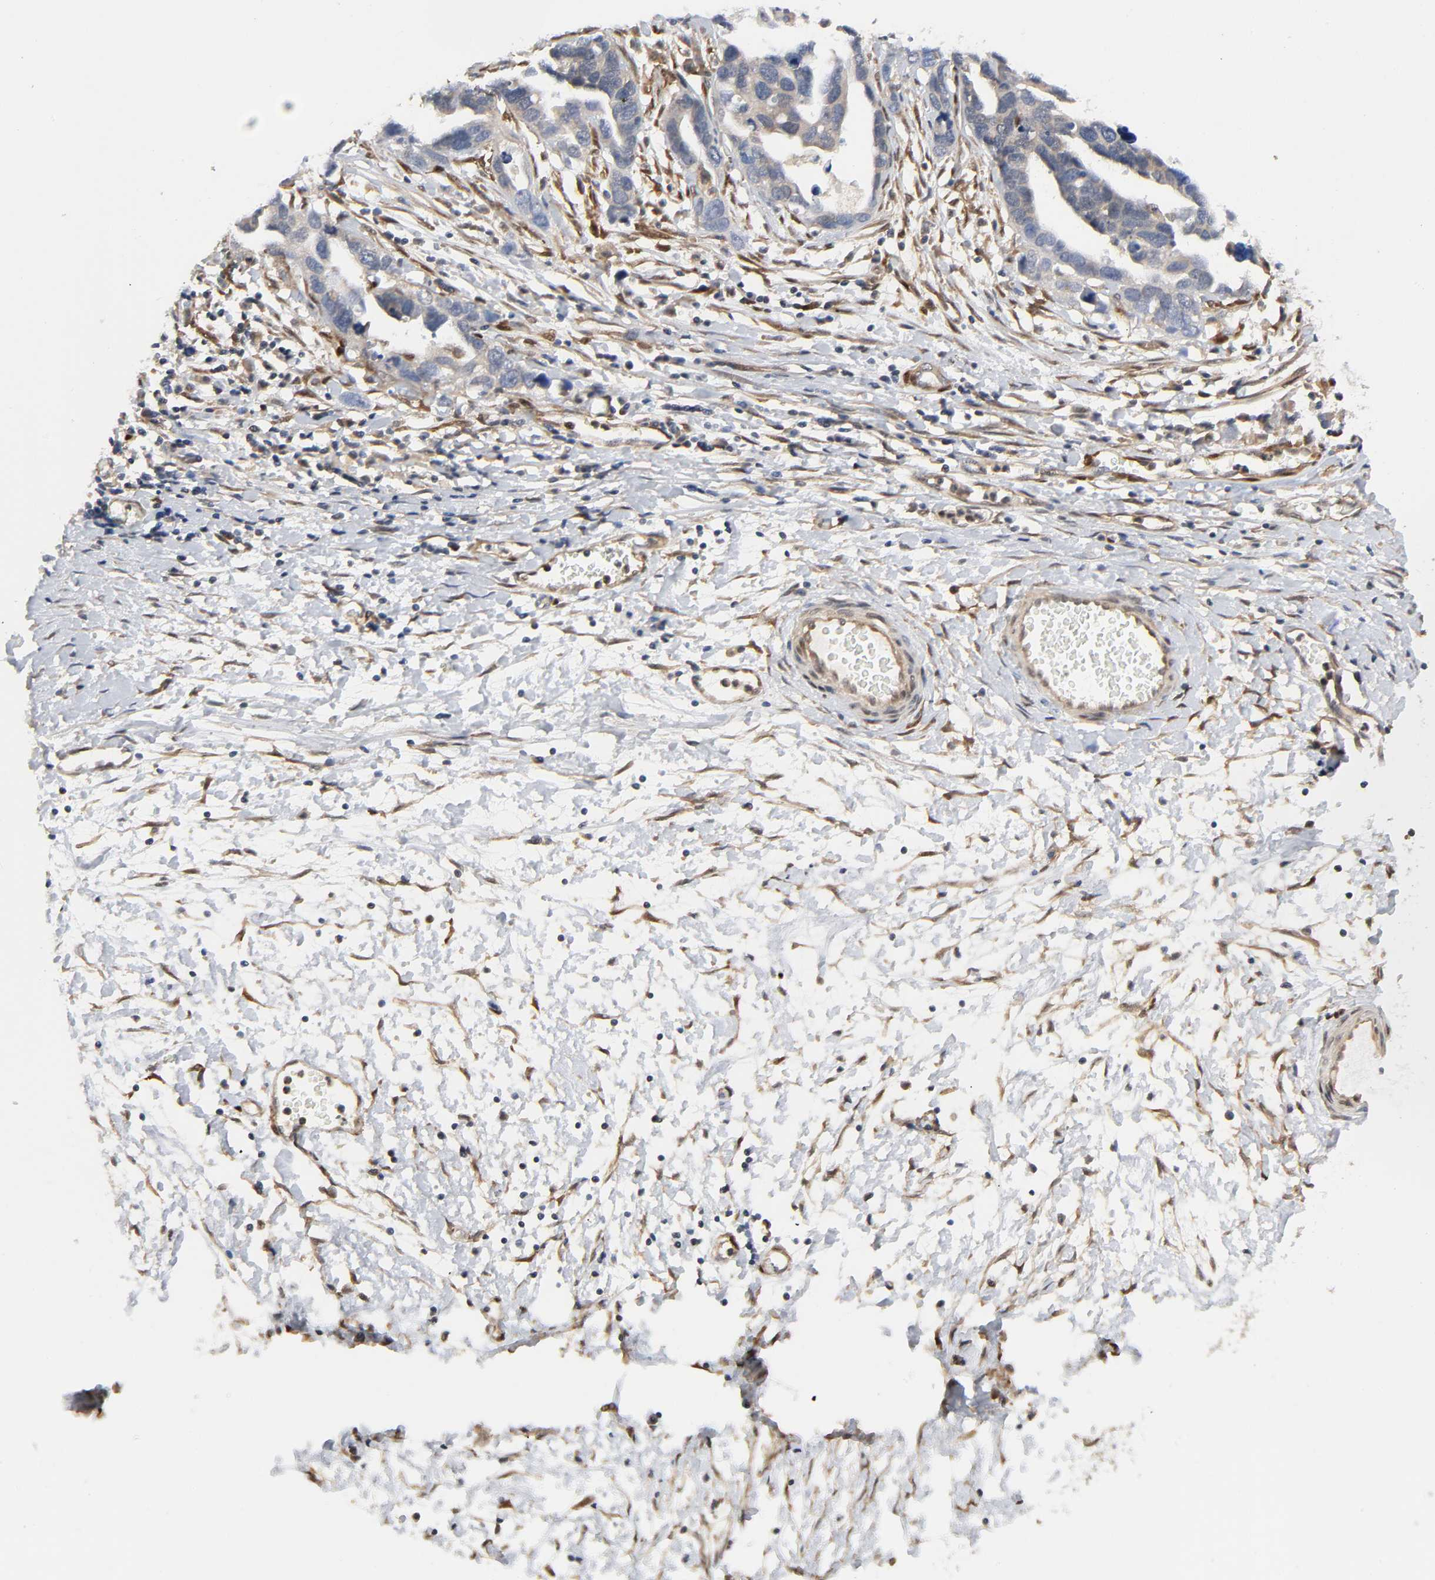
{"staining": {"intensity": "weak", "quantity": ">75%", "location": "cytoplasmic/membranous"}, "tissue": "ovarian cancer", "cell_type": "Tumor cells", "image_type": "cancer", "snomed": [{"axis": "morphology", "description": "Cystadenocarcinoma, serous, NOS"}, {"axis": "topography", "description": "Ovary"}], "caption": "This is an image of immunohistochemistry staining of ovarian cancer, which shows weak positivity in the cytoplasmic/membranous of tumor cells.", "gene": "PTEN", "patient": {"sex": "female", "age": 54}}